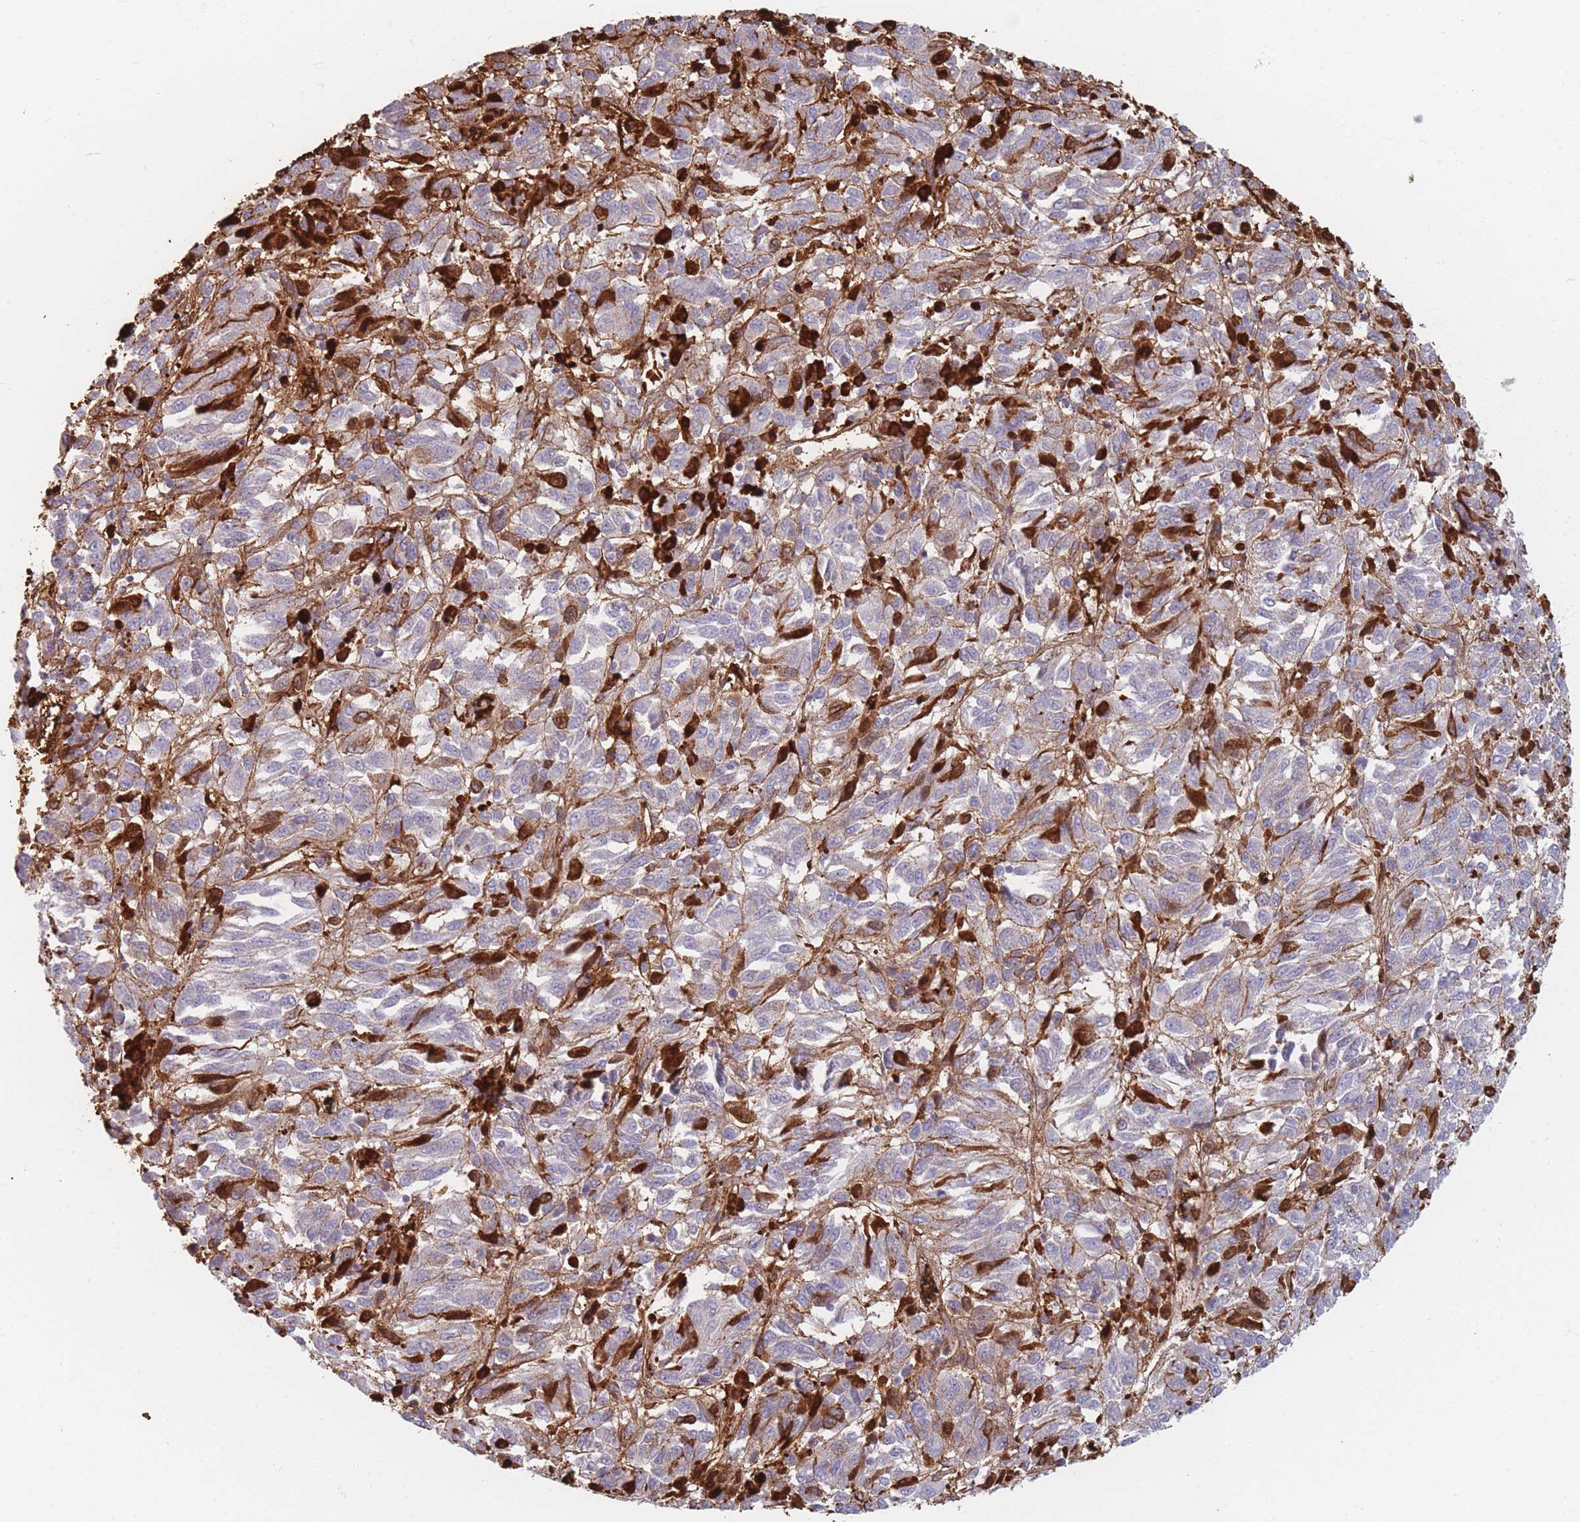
{"staining": {"intensity": "weak", "quantity": "<25%", "location": "cytoplasmic/membranous"}, "tissue": "melanoma", "cell_type": "Tumor cells", "image_type": "cancer", "snomed": [{"axis": "morphology", "description": "Malignant melanoma, Metastatic site"}, {"axis": "topography", "description": "Lung"}], "caption": "There is no significant staining in tumor cells of malignant melanoma (metastatic site). The staining was performed using DAB to visualize the protein expression in brown, while the nuclei were stained in blue with hematoxylin (Magnification: 20x).", "gene": "SLC2A6", "patient": {"sex": "male", "age": 64}}